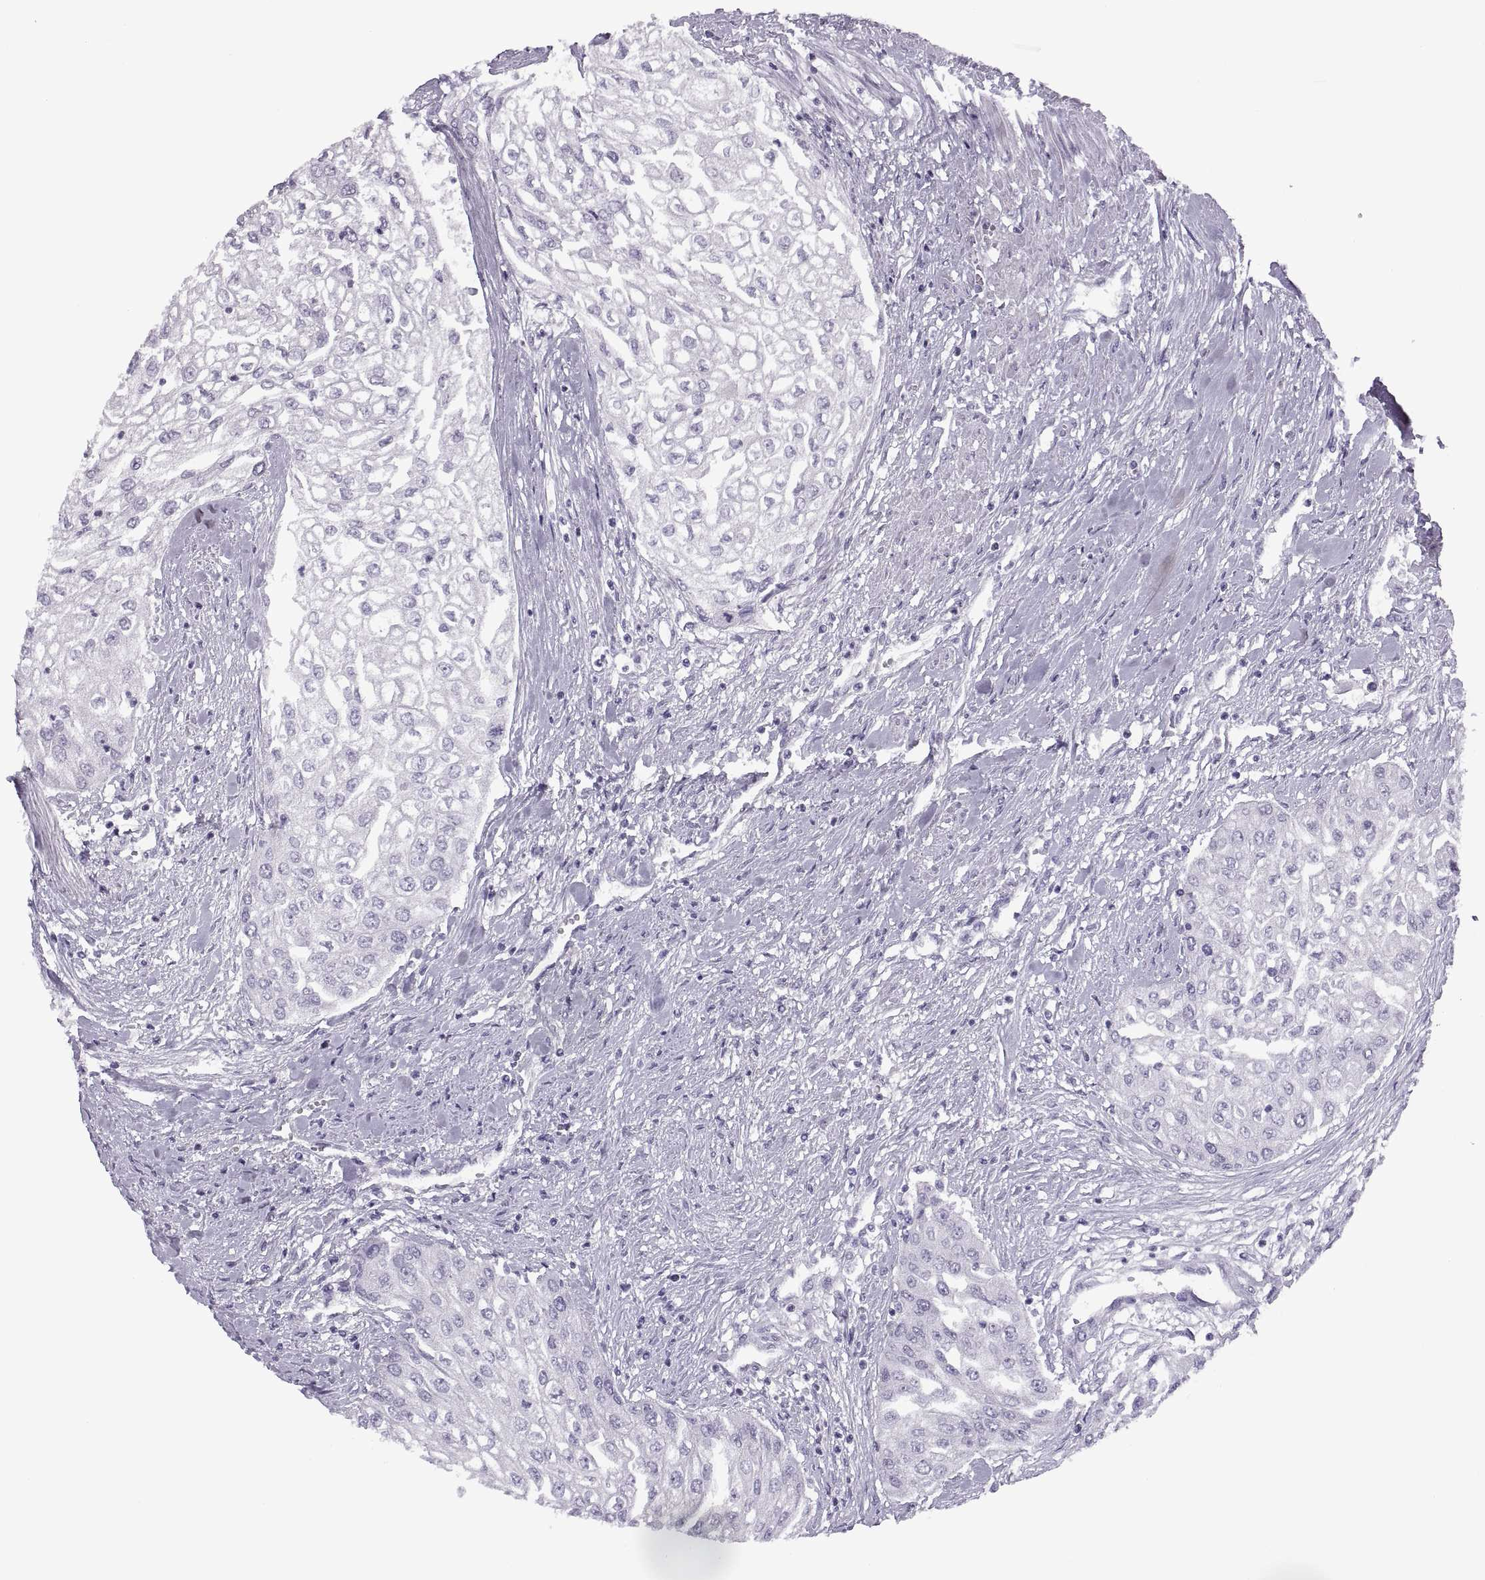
{"staining": {"intensity": "negative", "quantity": "none", "location": "none"}, "tissue": "urothelial cancer", "cell_type": "Tumor cells", "image_type": "cancer", "snomed": [{"axis": "morphology", "description": "Urothelial carcinoma, High grade"}, {"axis": "topography", "description": "Urinary bladder"}], "caption": "Image shows no significant protein expression in tumor cells of urothelial carcinoma (high-grade). (Immunohistochemistry (ihc), brightfield microscopy, high magnification).", "gene": "SYNGR4", "patient": {"sex": "male", "age": 62}}